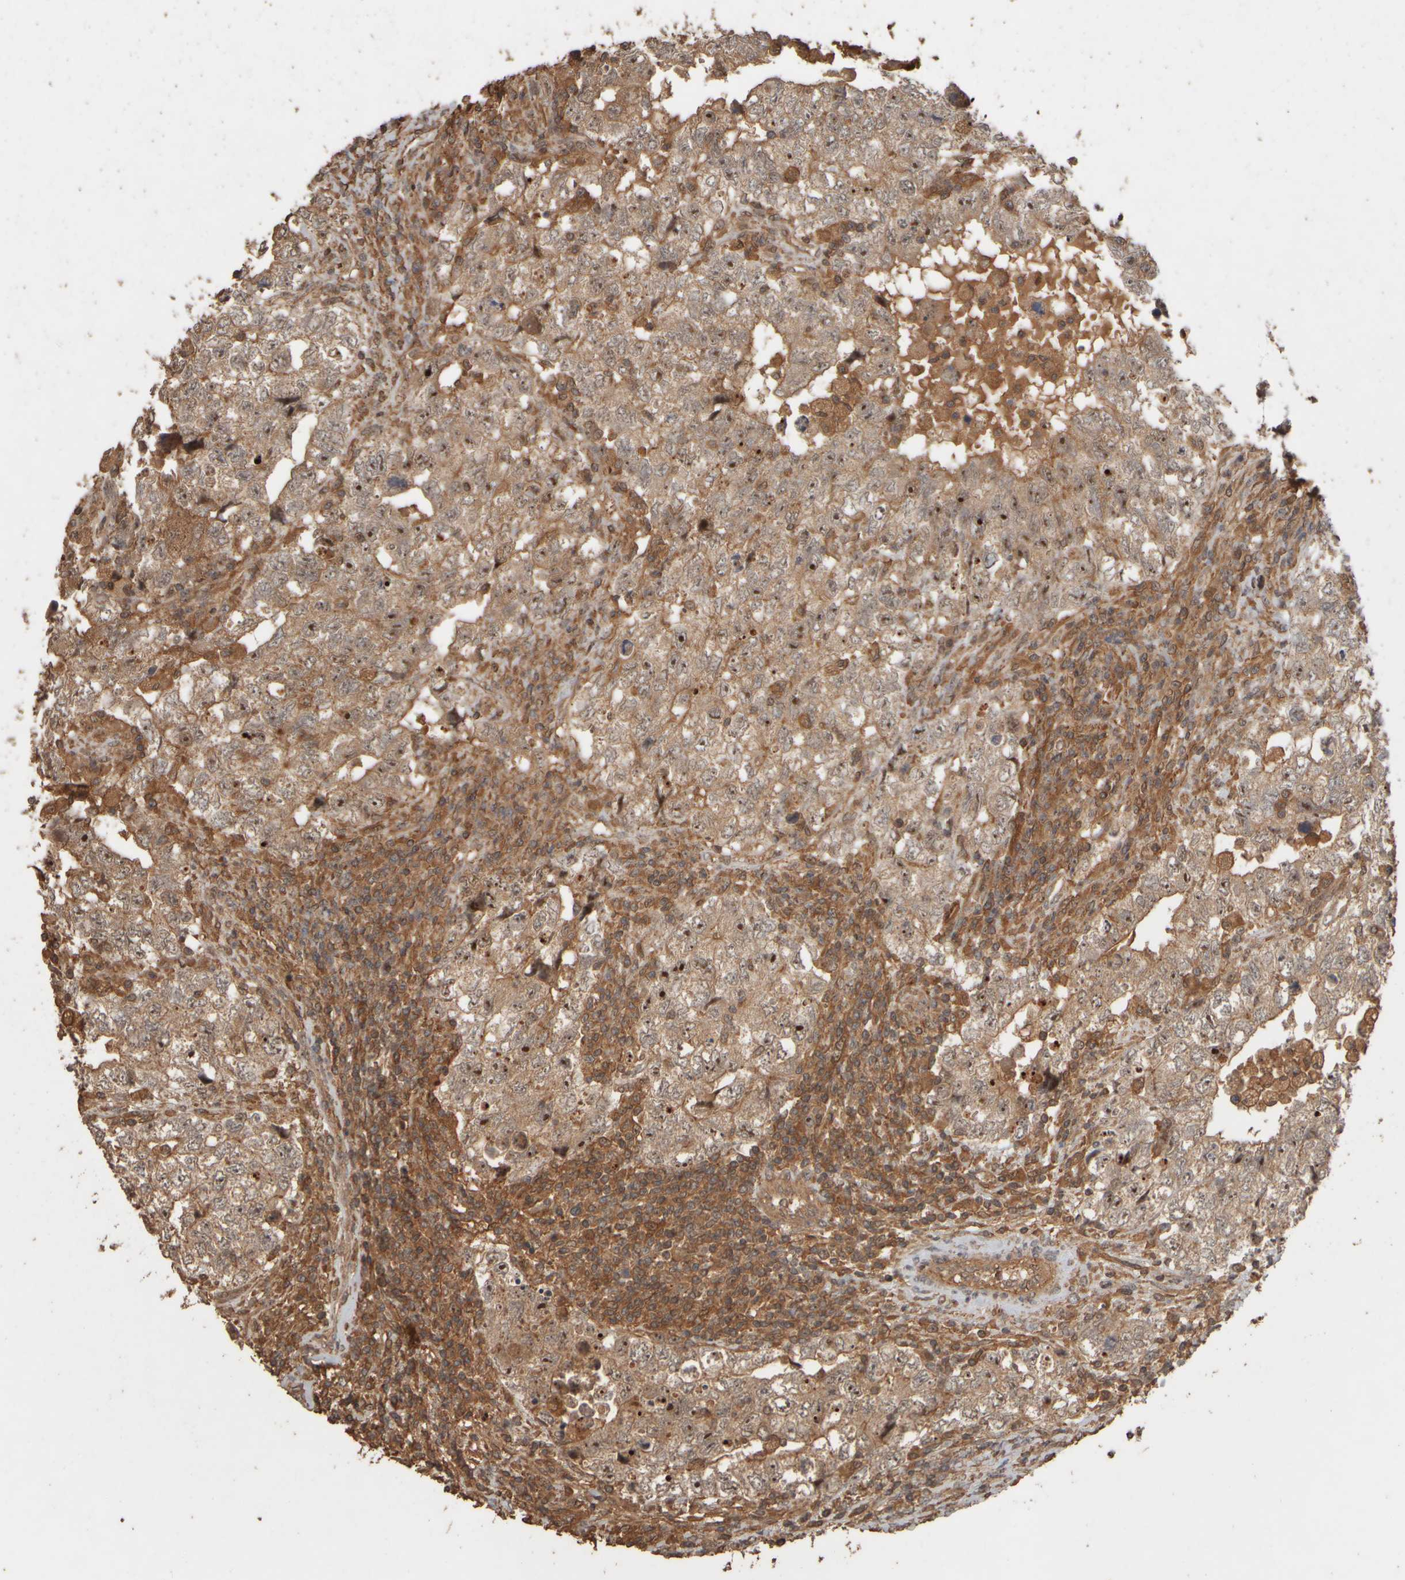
{"staining": {"intensity": "strong", "quantity": "25%-75%", "location": "cytoplasmic/membranous,nuclear"}, "tissue": "testis cancer", "cell_type": "Tumor cells", "image_type": "cancer", "snomed": [{"axis": "morphology", "description": "Carcinoma, Embryonal, NOS"}, {"axis": "topography", "description": "Testis"}], "caption": "Human testis cancer stained for a protein (brown) demonstrates strong cytoplasmic/membranous and nuclear positive positivity in about 25%-75% of tumor cells.", "gene": "SPHK1", "patient": {"sex": "male", "age": 36}}